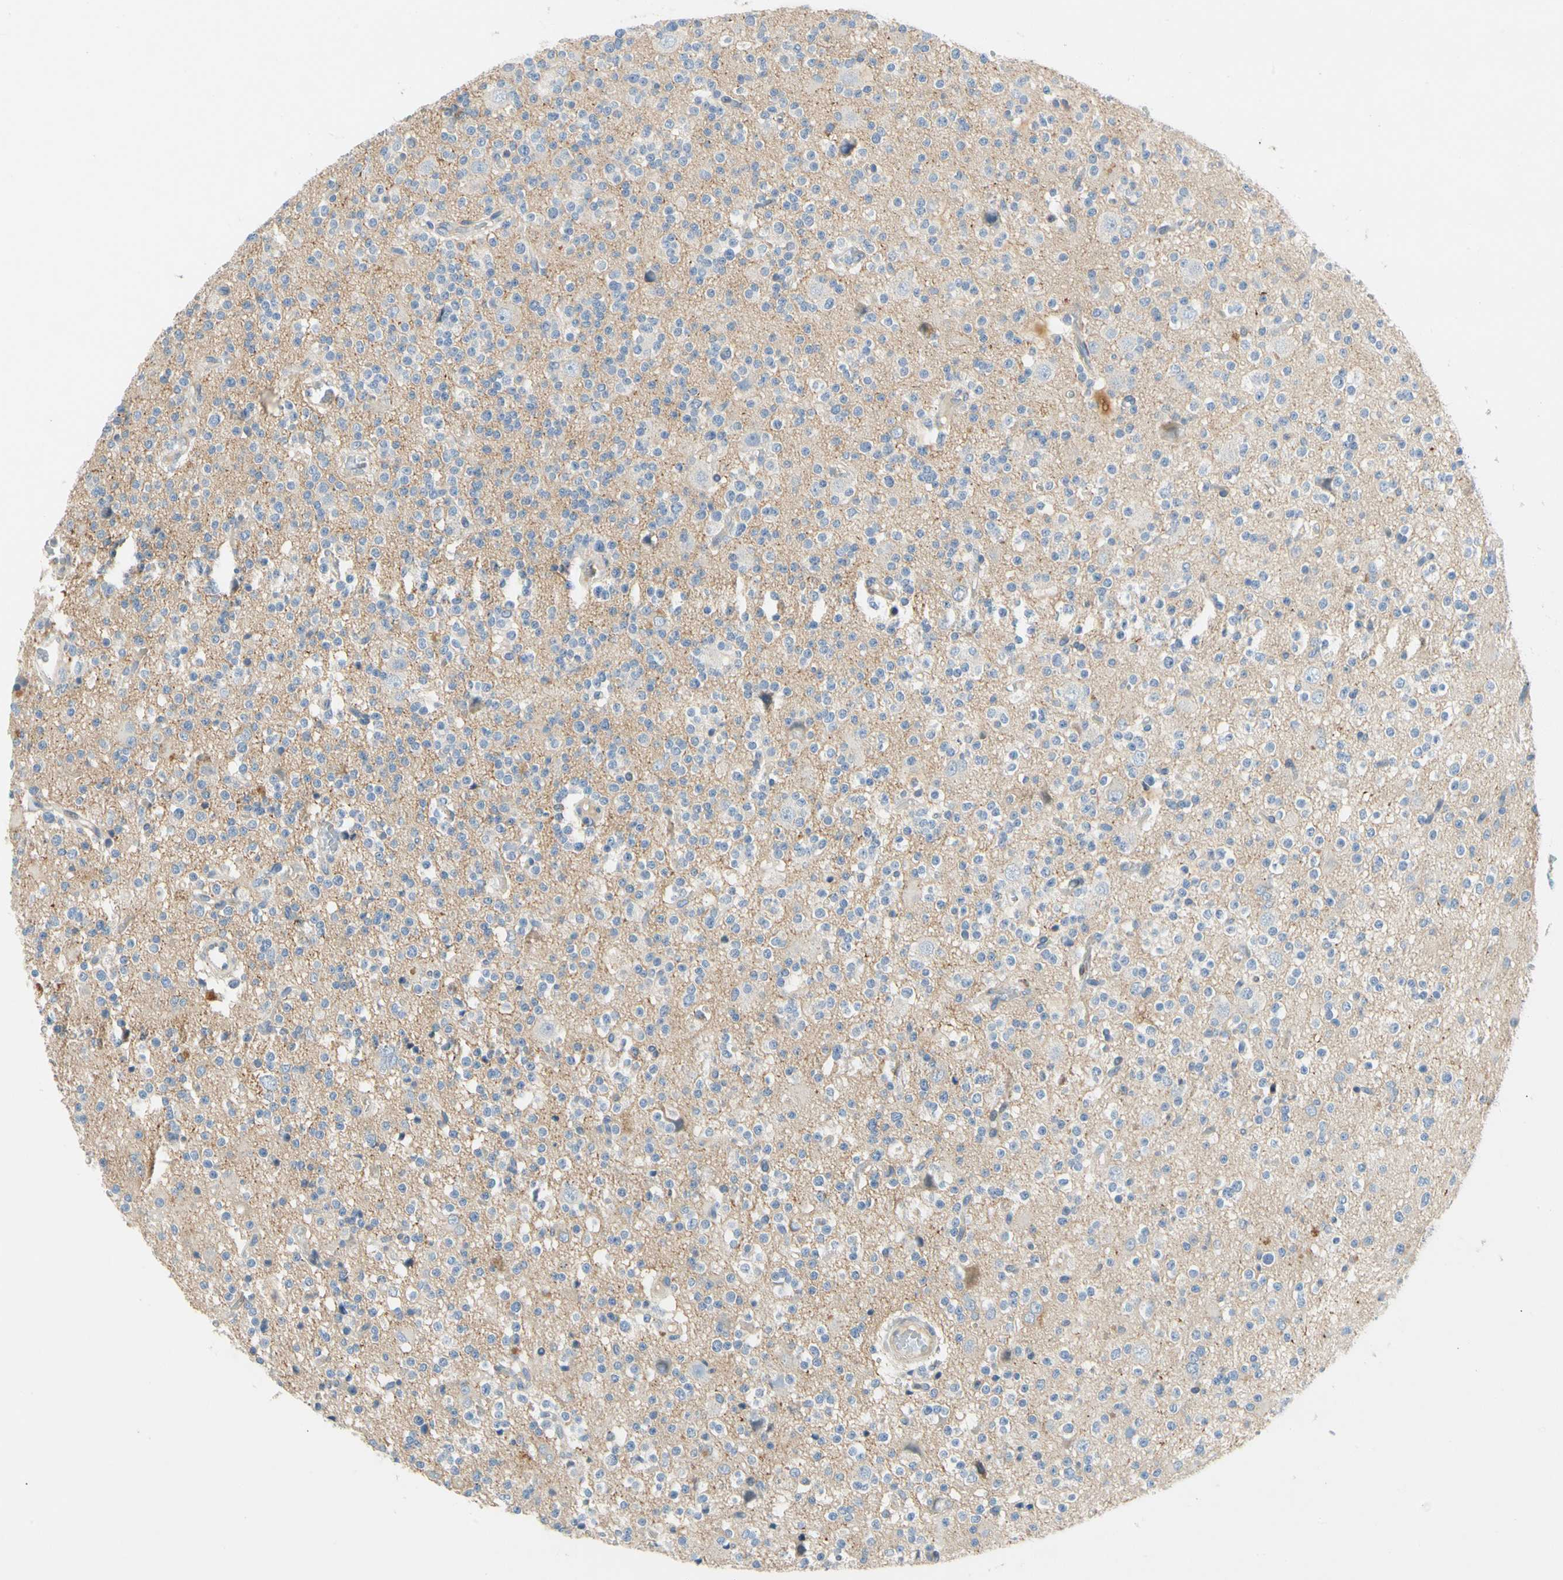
{"staining": {"intensity": "negative", "quantity": "none", "location": "none"}, "tissue": "glioma", "cell_type": "Tumor cells", "image_type": "cancer", "snomed": [{"axis": "morphology", "description": "Glioma, malignant, High grade"}, {"axis": "topography", "description": "Brain"}], "caption": "Tumor cells show no significant positivity in glioma.", "gene": "CCM2L", "patient": {"sex": "male", "age": 47}}